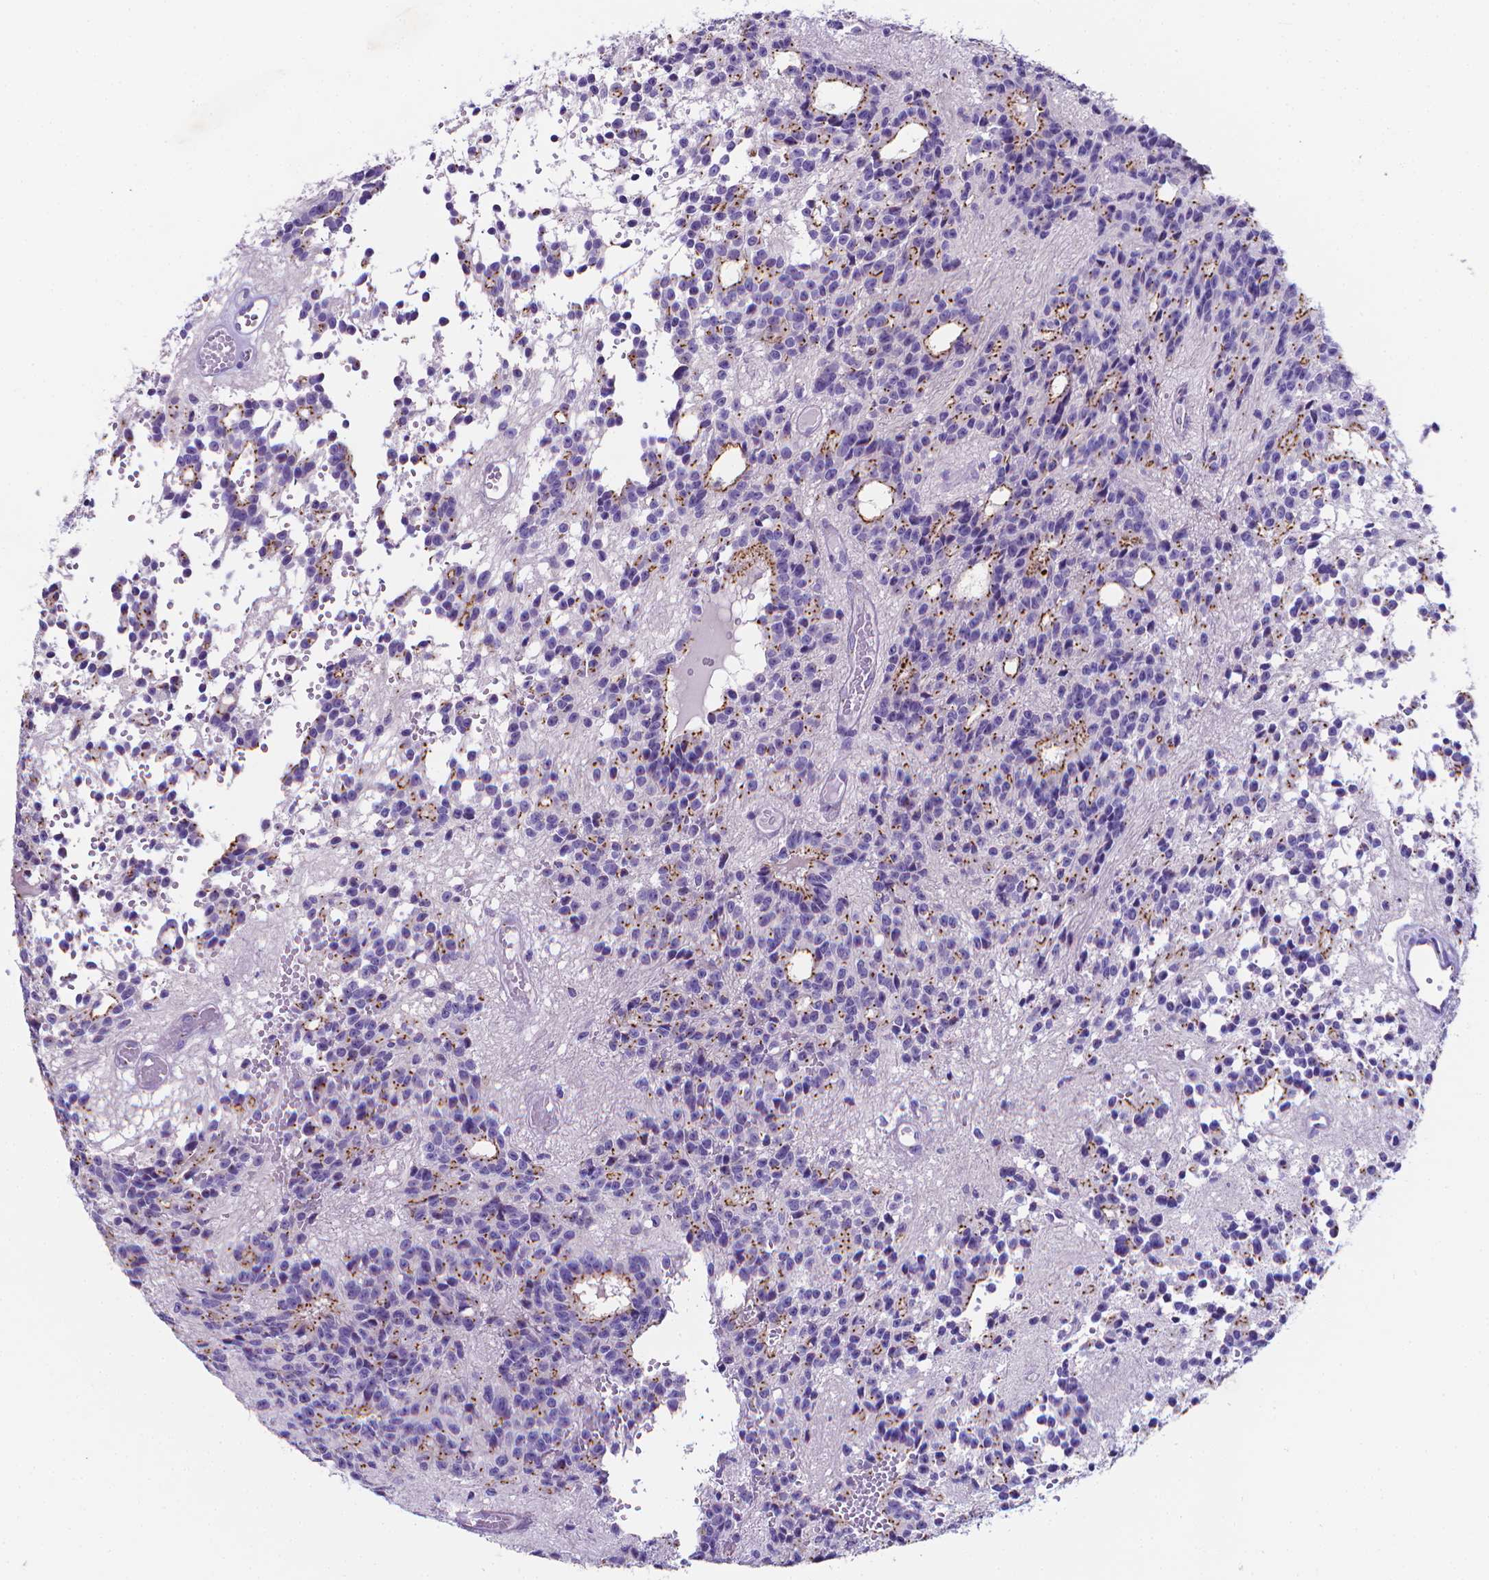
{"staining": {"intensity": "negative", "quantity": "none", "location": "none"}, "tissue": "glioma", "cell_type": "Tumor cells", "image_type": "cancer", "snomed": [{"axis": "morphology", "description": "Glioma, malignant, Low grade"}, {"axis": "topography", "description": "Brain"}], "caption": "Glioma was stained to show a protein in brown. There is no significant positivity in tumor cells.", "gene": "LRRC73", "patient": {"sex": "male", "age": 31}}